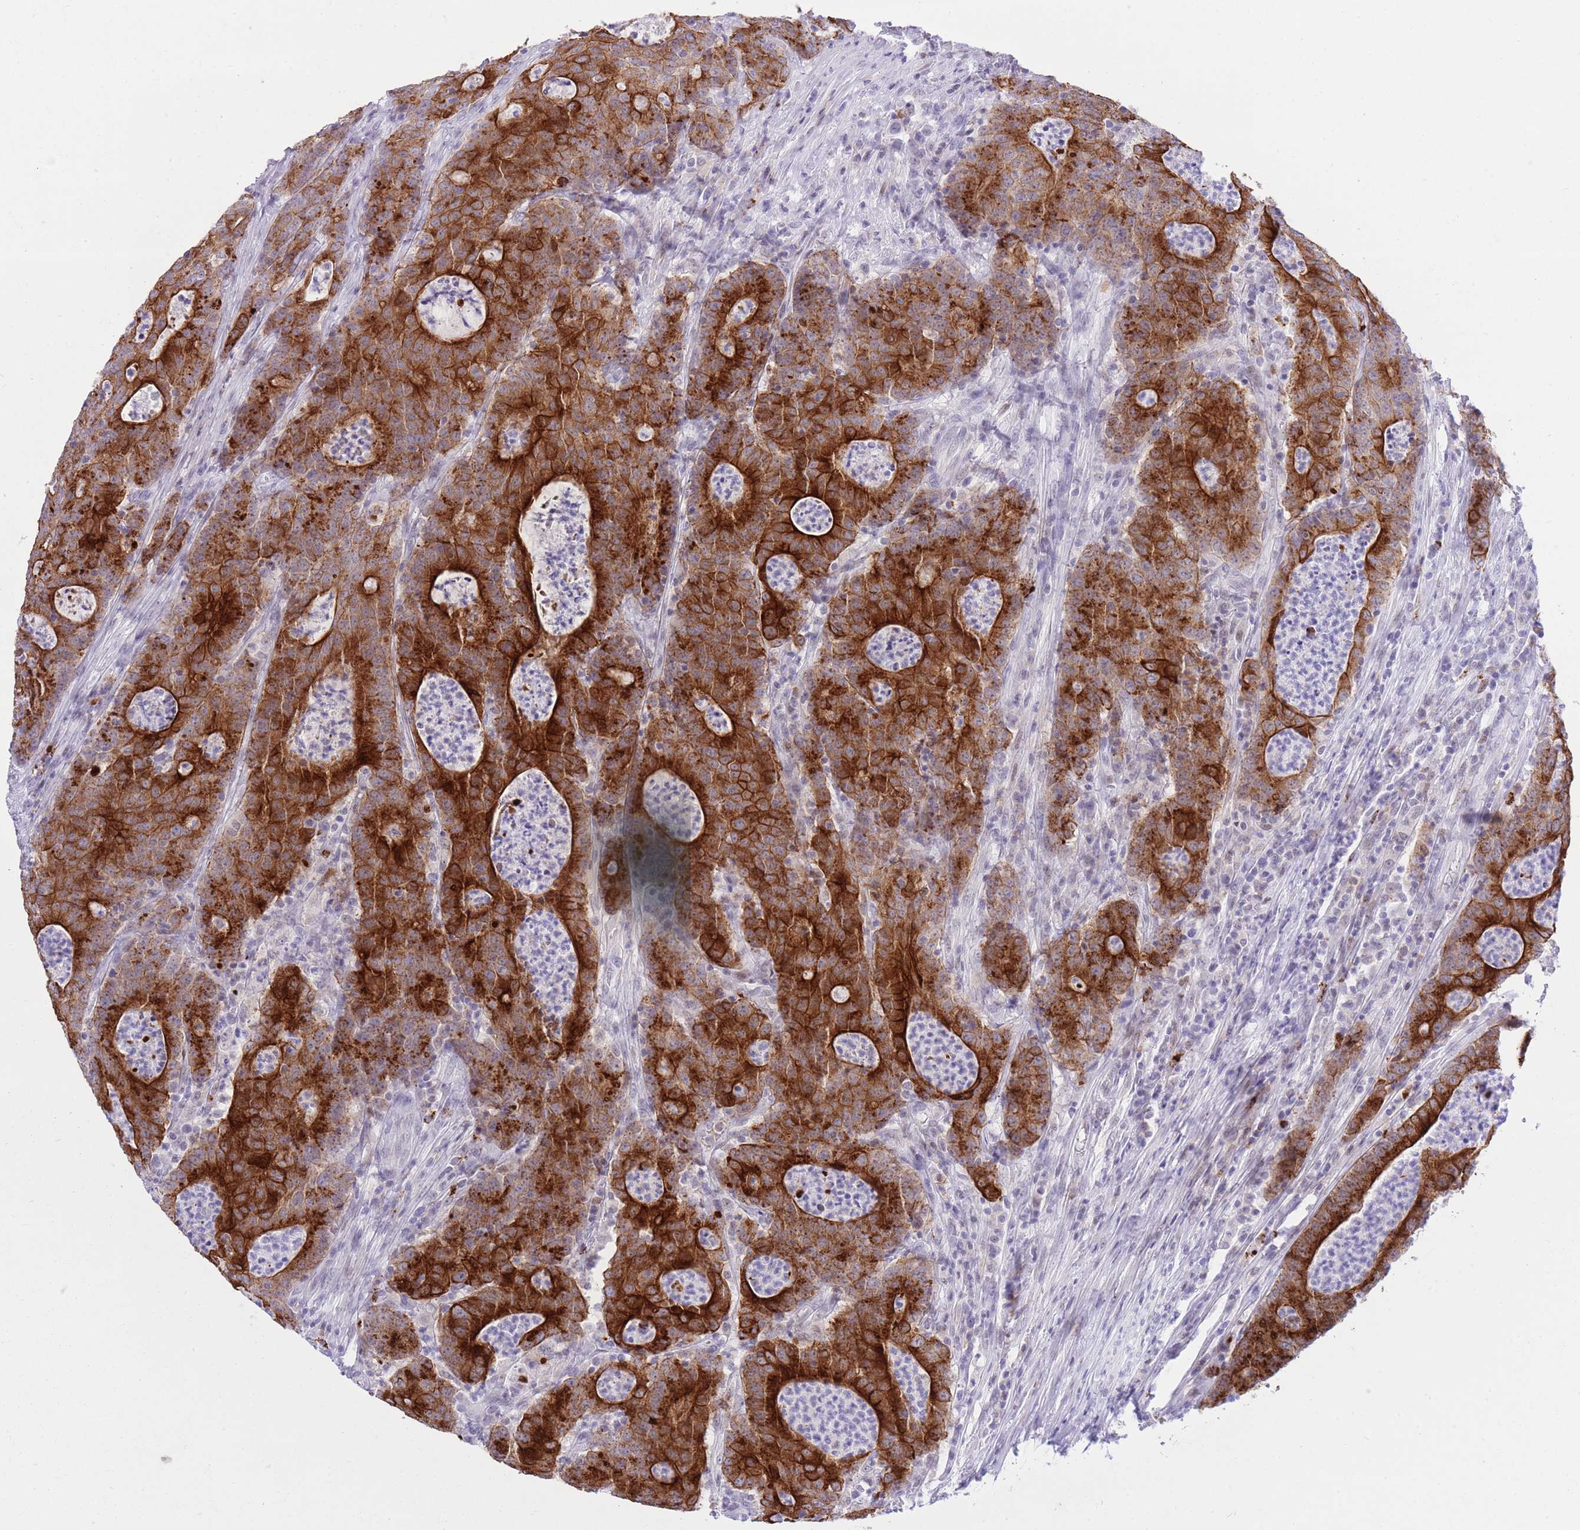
{"staining": {"intensity": "strong", "quantity": ">75%", "location": "cytoplasmic/membranous"}, "tissue": "colorectal cancer", "cell_type": "Tumor cells", "image_type": "cancer", "snomed": [{"axis": "morphology", "description": "Adenocarcinoma, NOS"}, {"axis": "topography", "description": "Colon"}], "caption": "Immunohistochemical staining of human colorectal cancer shows high levels of strong cytoplasmic/membranous expression in about >75% of tumor cells.", "gene": "MEIS3", "patient": {"sex": "male", "age": 83}}